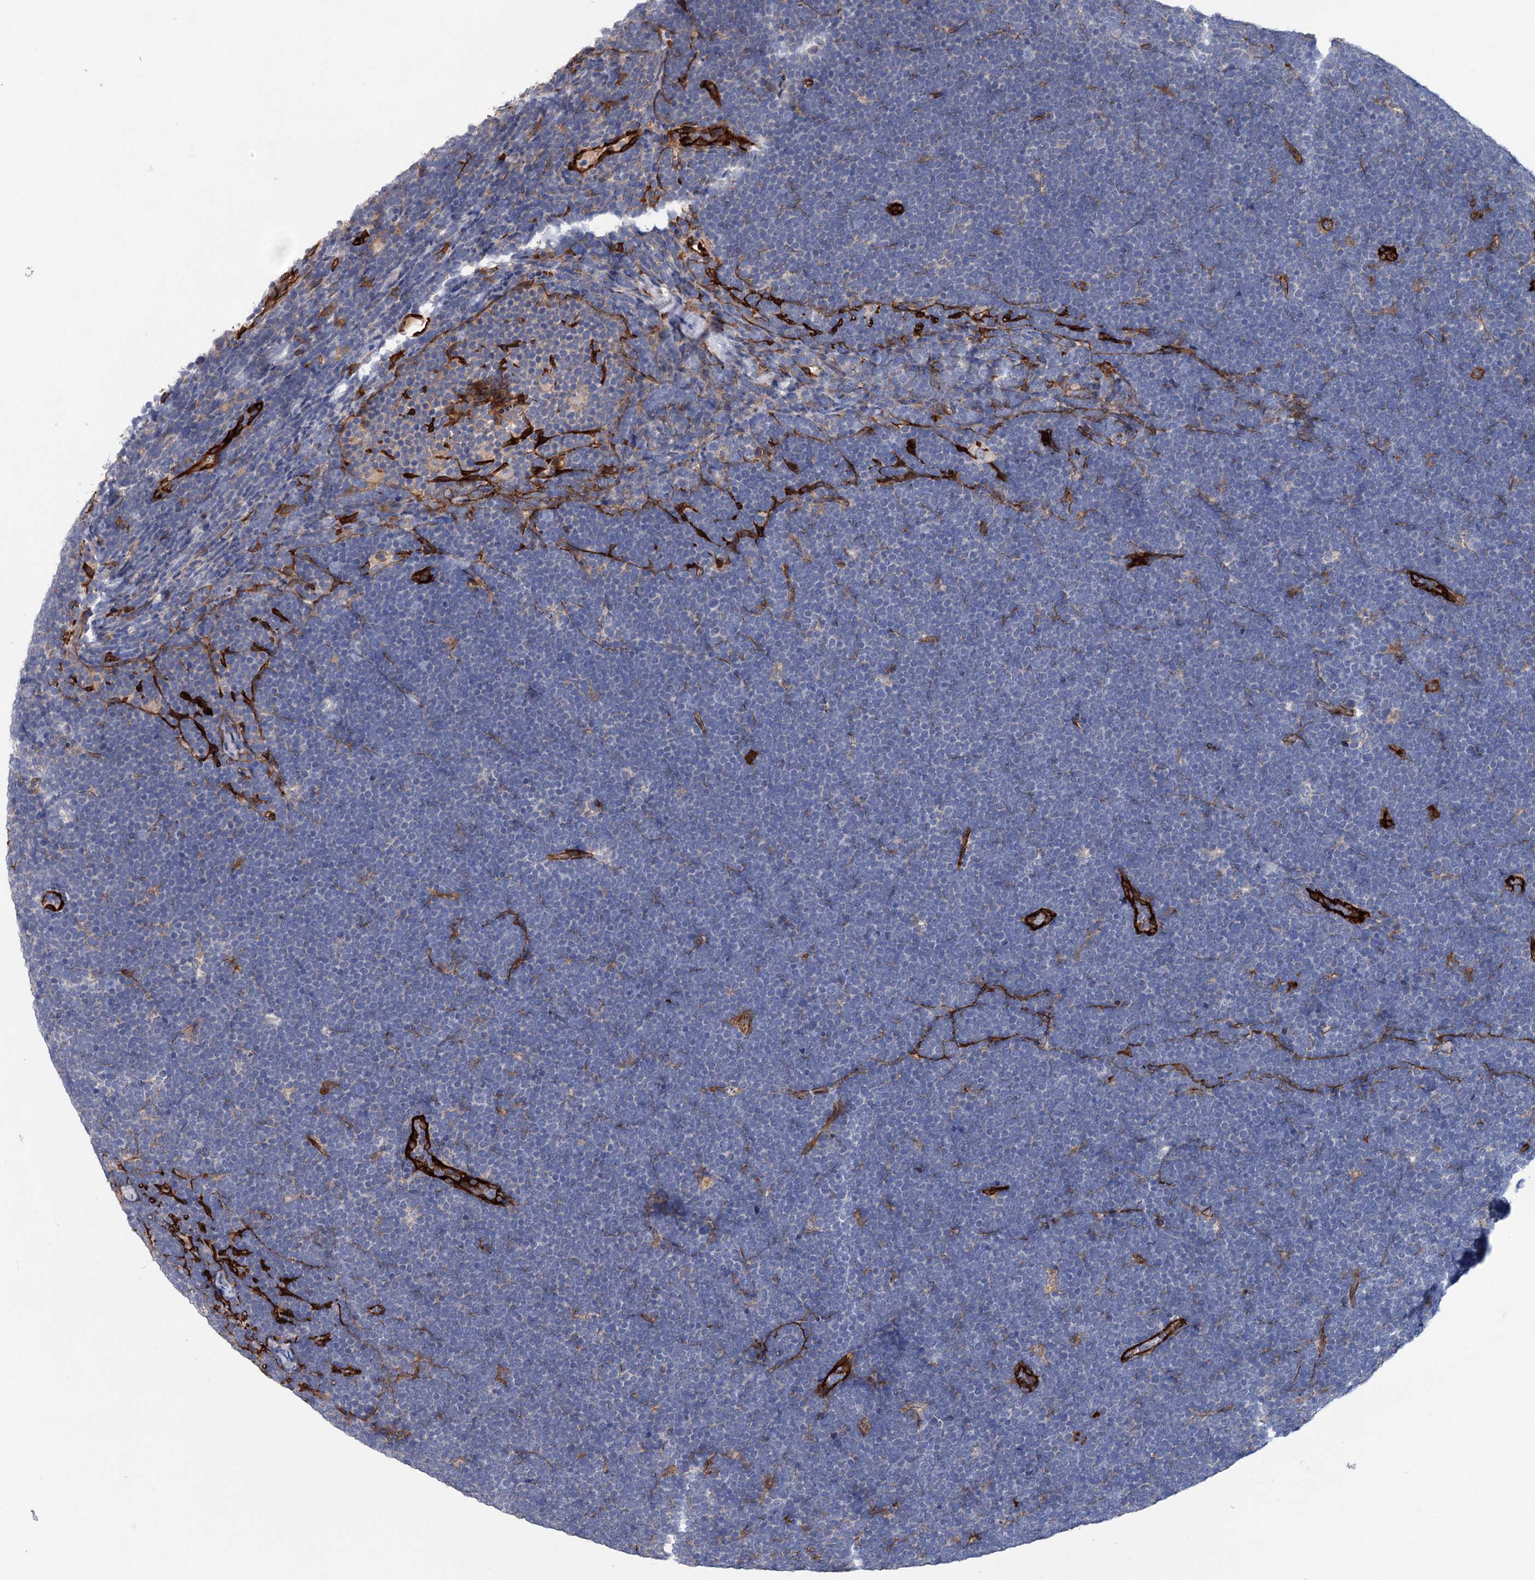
{"staining": {"intensity": "negative", "quantity": "none", "location": "none"}, "tissue": "lymphoma", "cell_type": "Tumor cells", "image_type": "cancer", "snomed": [{"axis": "morphology", "description": "Malignant lymphoma, non-Hodgkin's type, High grade"}, {"axis": "topography", "description": "Lymph node"}], "caption": "Malignant lymphoma, non-Hodgkin's type (high-grade) was stained to show a protein in brown. There is no significant positivity in tumor cells.", "gene": "TMTC3", "patient": {"sex": "male", "age": 13}}